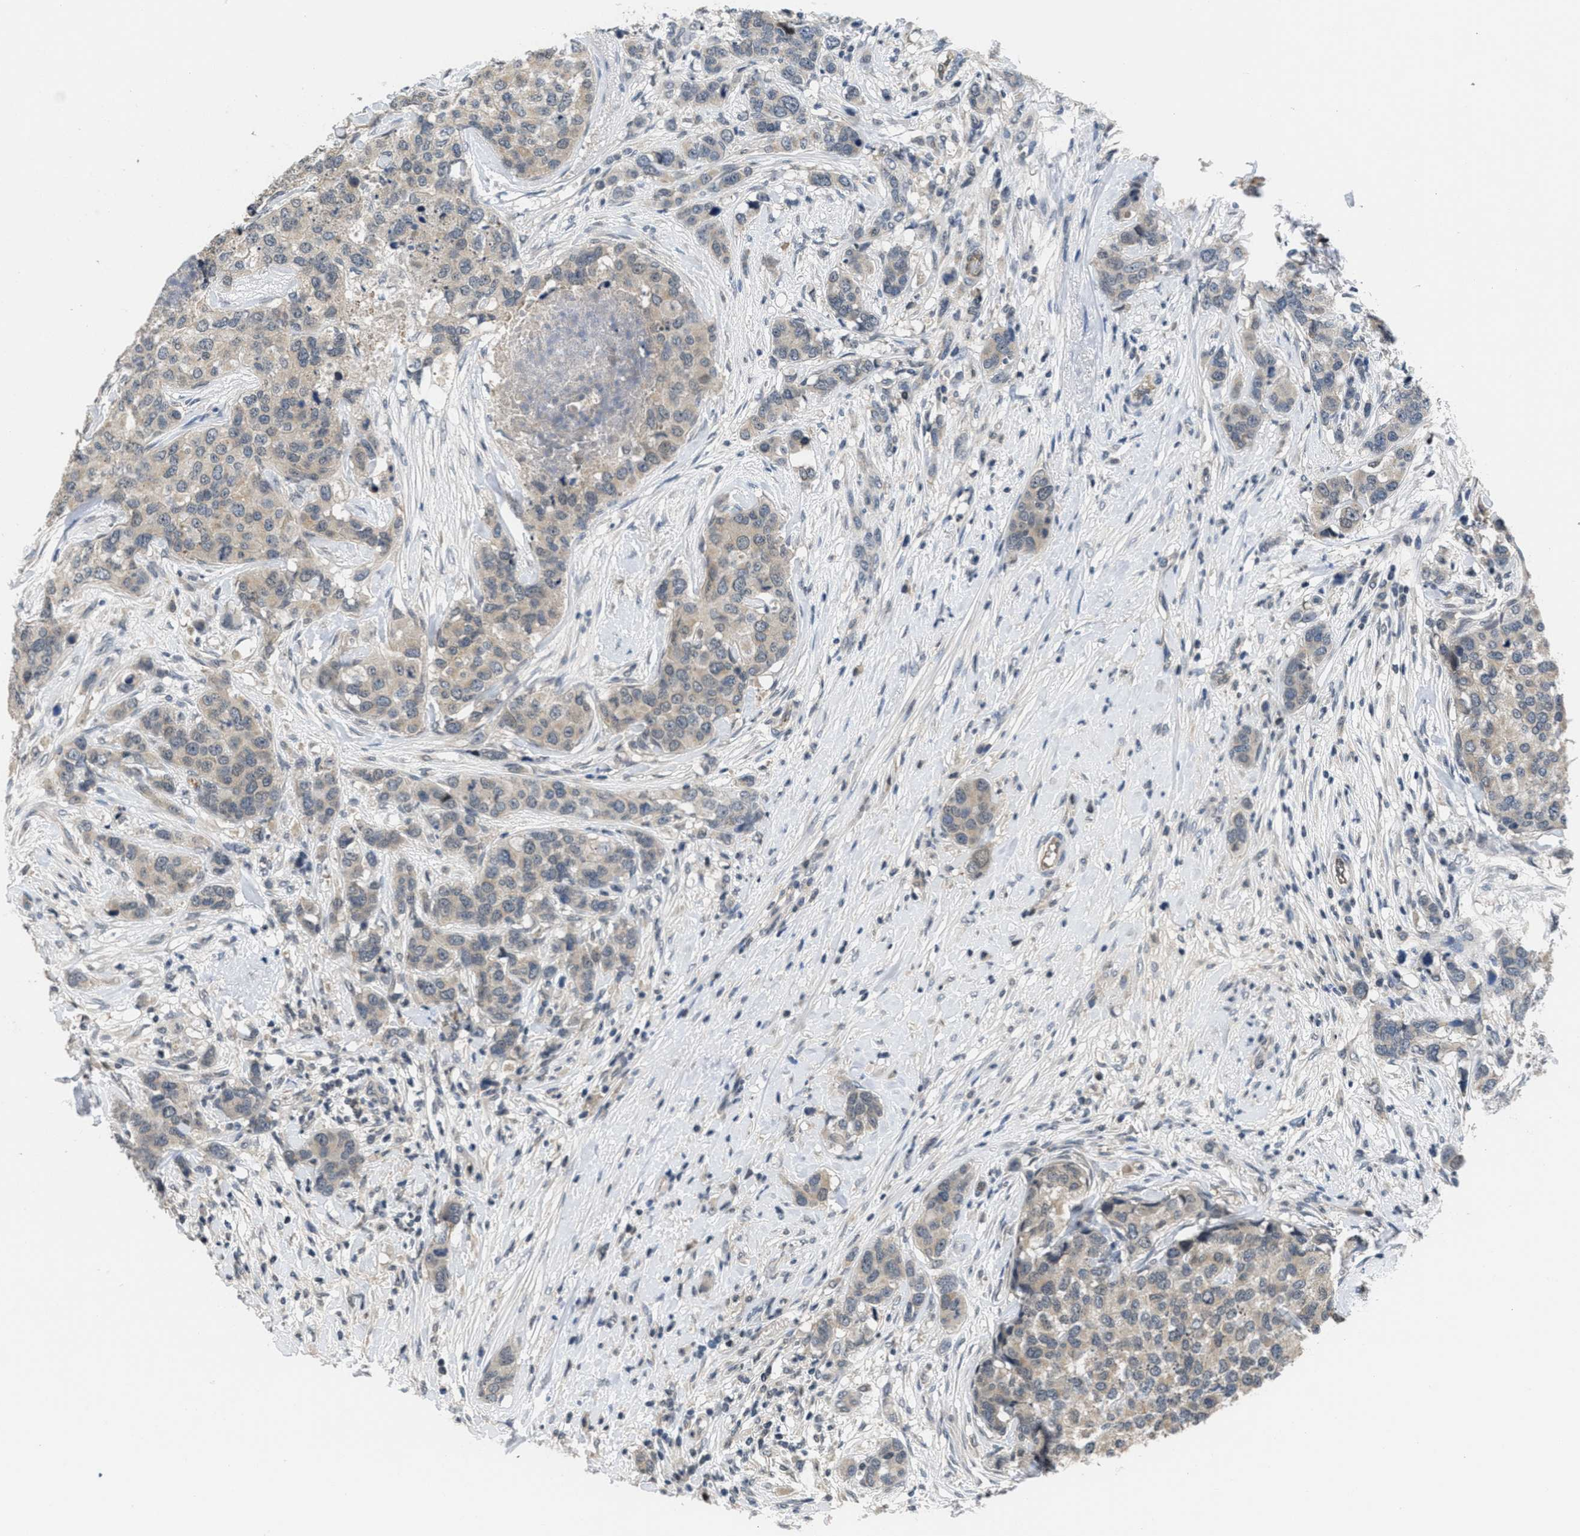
{"staining": {"intensity": "weak", "quantity": ">75%", "location": "cytoplasmic/membranous"}, "tissue": "breast cancer", "cell_type": "Tumor cells", "image_type": "cancer", "snomed": [{"axis": "morphology", "description": "Lobular carcinoma"}, {"axis": "topography", "description": "Breast"}], "caption": "About >75% of tumor cells in human breast lobular carcinoma show weak cytoplasmic/membranous protein expression as visualized by brown immunohistochemical staining.", "gene": "ANGPT1", "patient": {"sex": "female", "age": 59}}